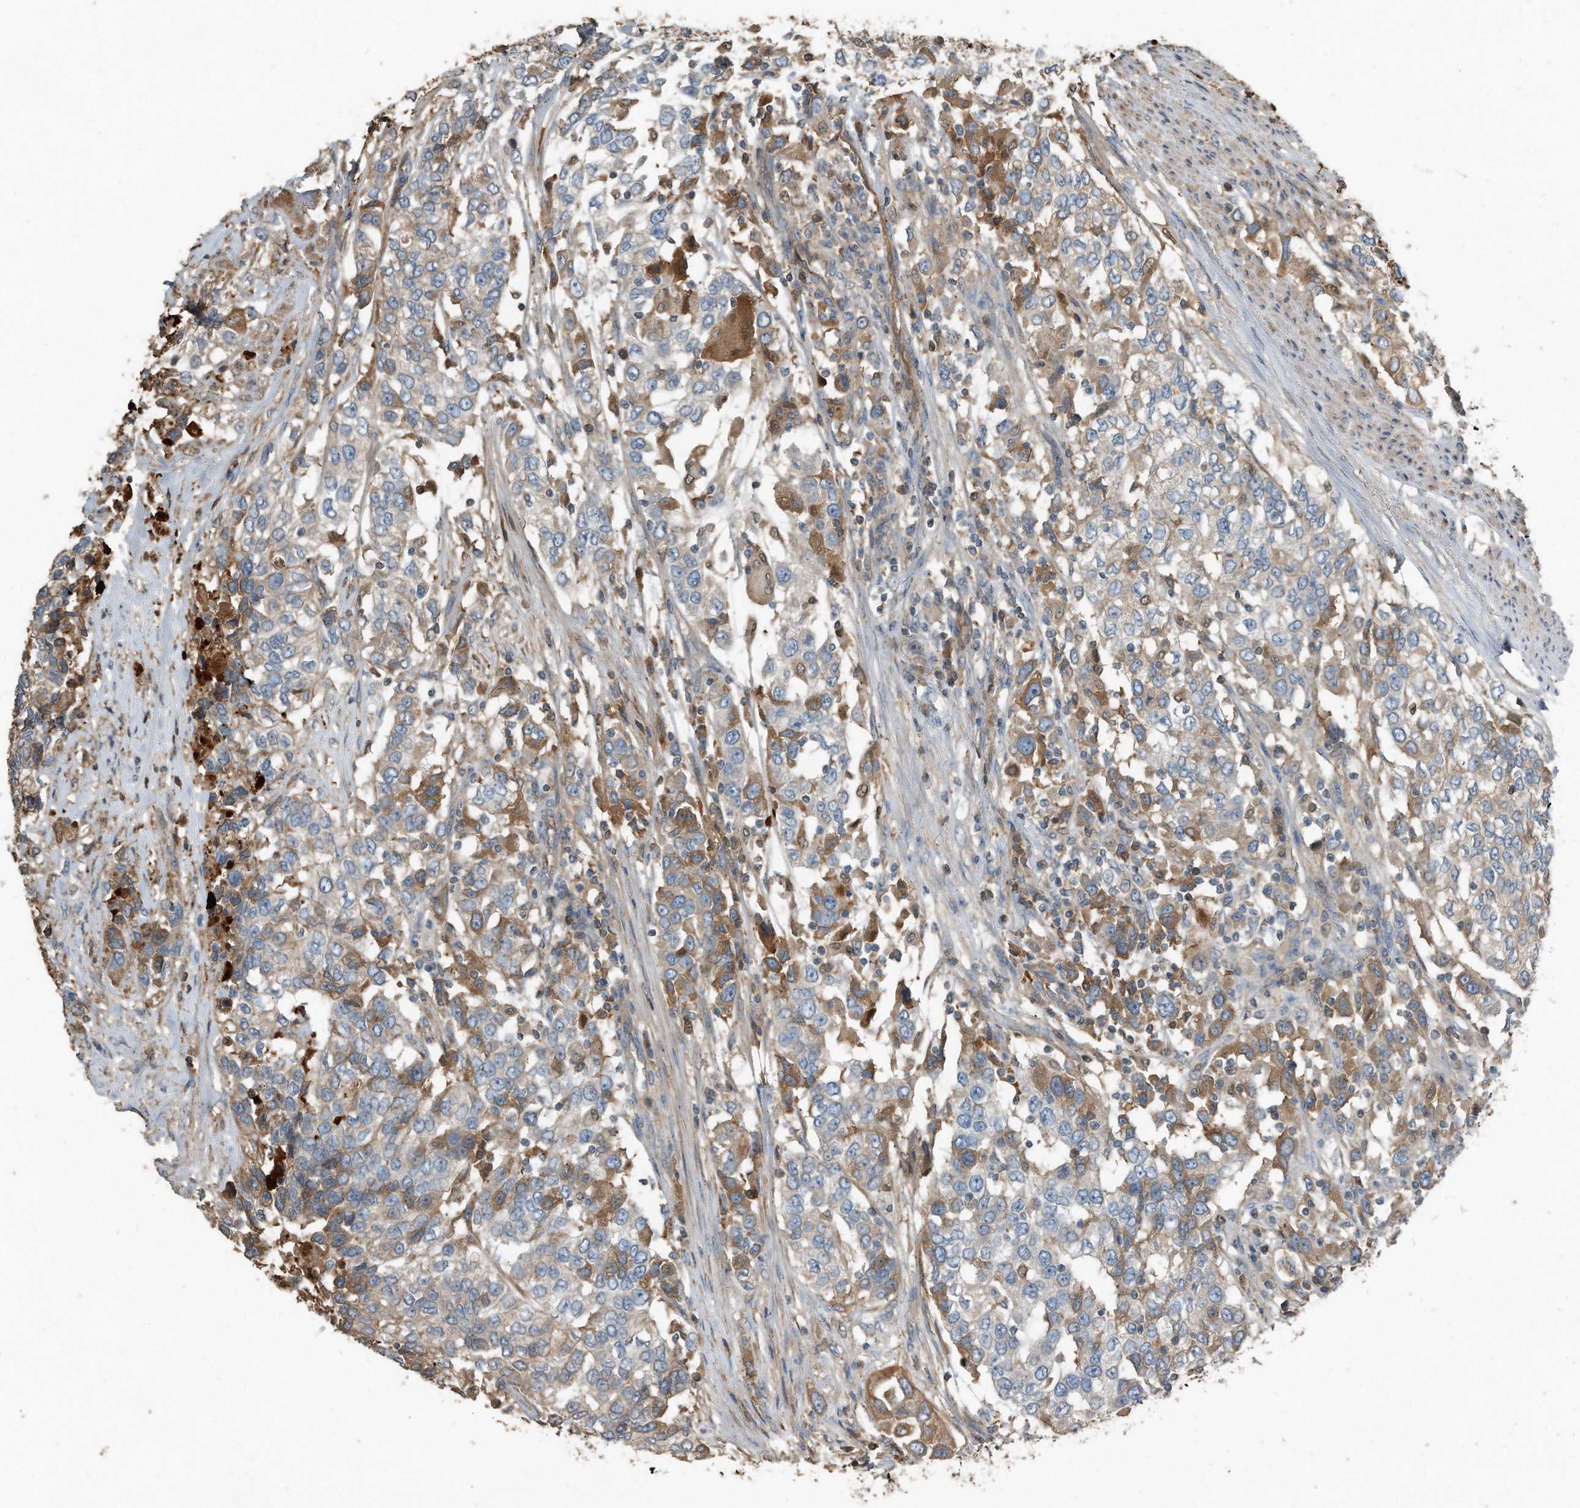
{"staining": {"intensity": "moderate", "quantity": "<25%", "location": "cytoplasmic/membranous"}, "tissue": "urothelial cancer", "cell_type": "Tumor cells", "image_type": "cancer", "snomed": [{"axis": "morphology", "description": "Urothelial carcinoma, High grade"}, {"axis": "topography", "description": "Urinary bladder"}], "caption": "DAB immunohistochemical staining of human urothelial cancer shows moderate cytoplasmic/membranous protein staining in approximately <25% of tumor cells.", "gene": "C9", "patient": {"sex": "female", "age": 80}}